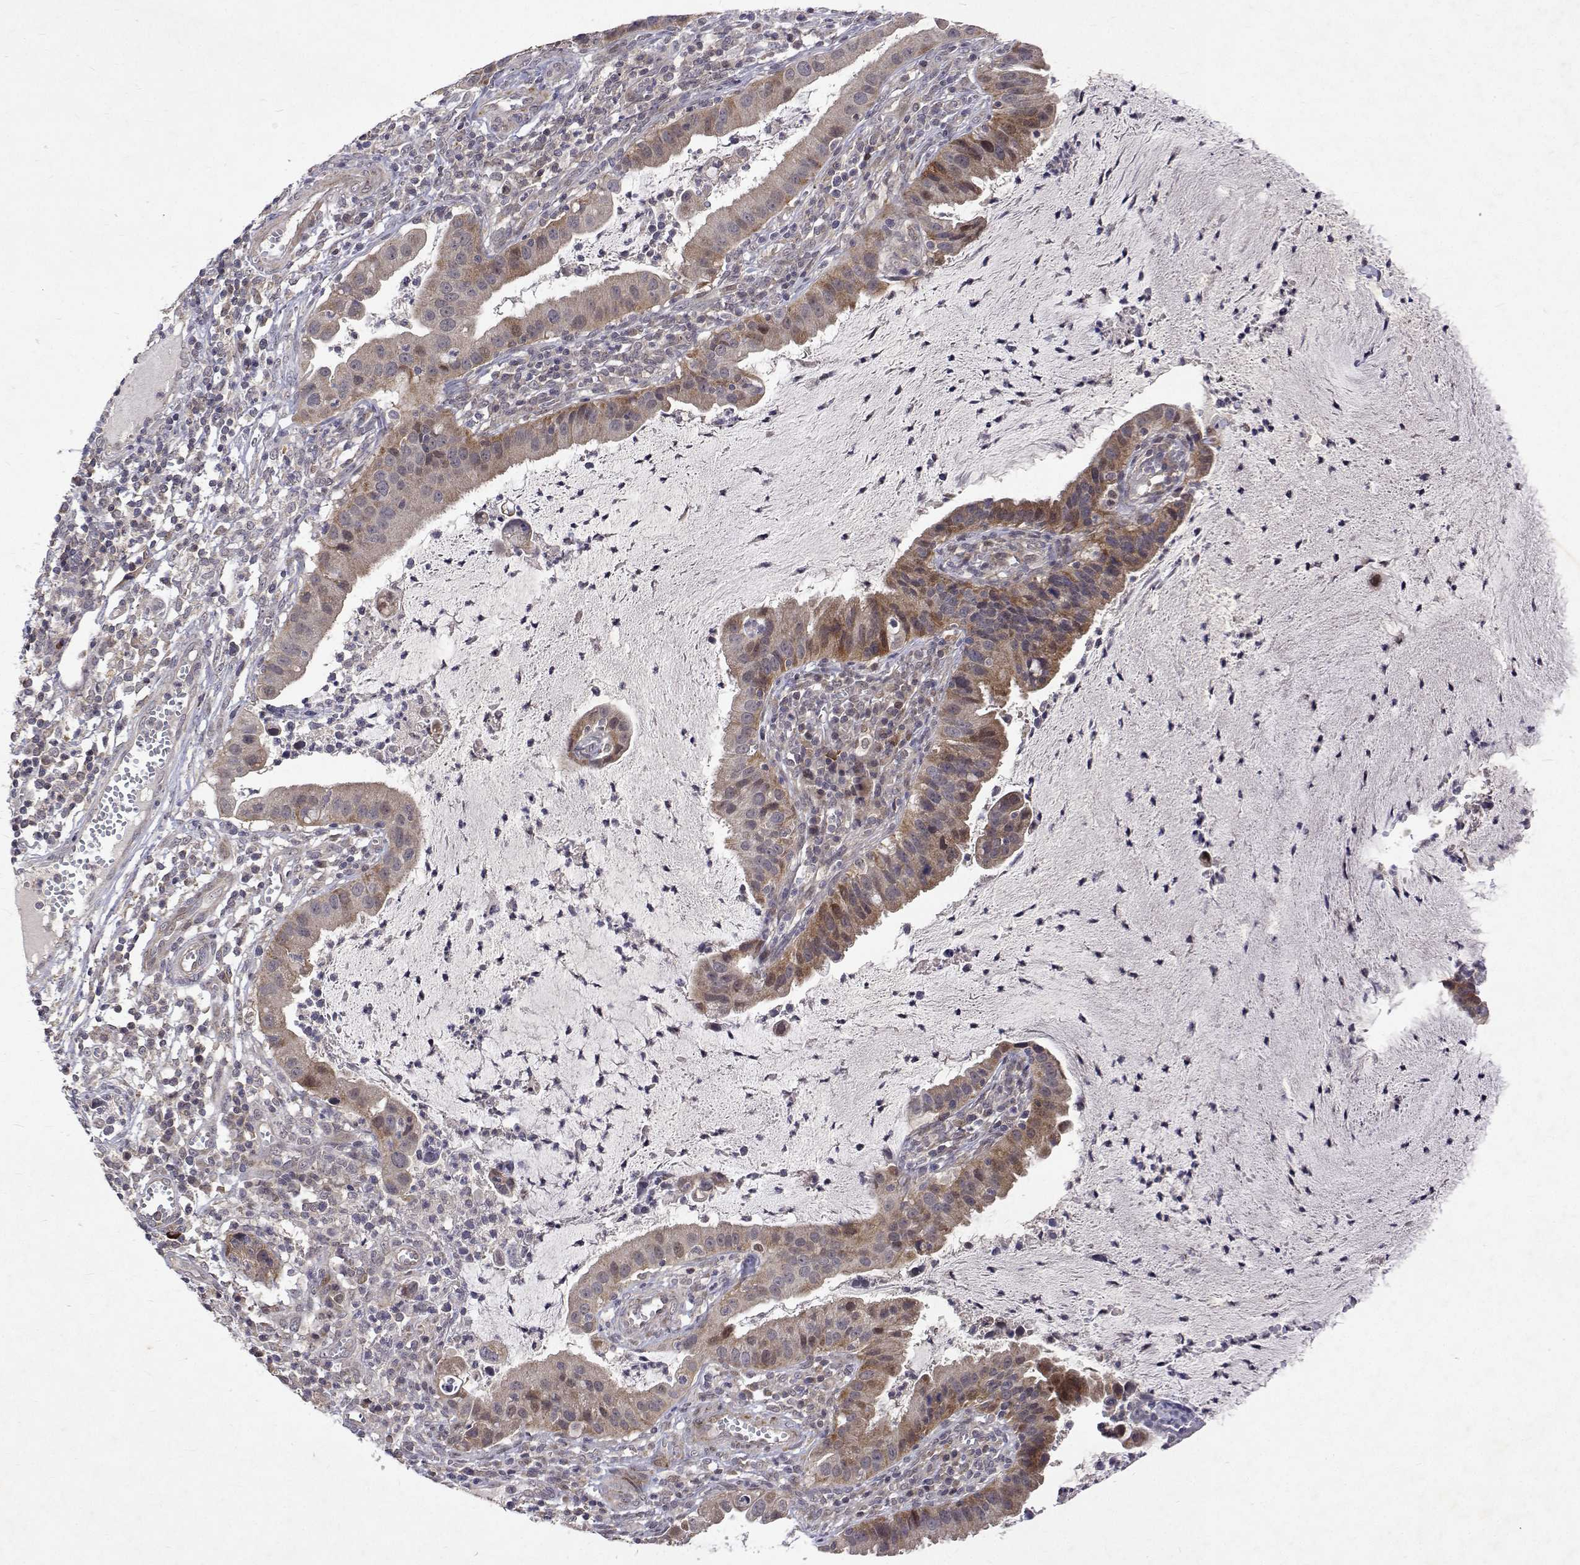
{"staining": {"intensity": "moderate", "quantity": "25%-75%", "location": "cytoplasmic/membranous"}, "tissue": "cervical cancer", "cell_type": "Tumor cells", "image_type": "cancer", "snomed": [{"axis": "morphology", "description": "Adenocarcinoma, NOS"}, {"axis": "topography", "description": "Cervix"}], "caption": "Moderate cytoplasmic/membranous protein staining is identified in approximately 25%-75% of tumor cells in cervical adenocarcinoma.", "gene": "ALKBH8", "patient": {"sex": "female", "age": 34}}